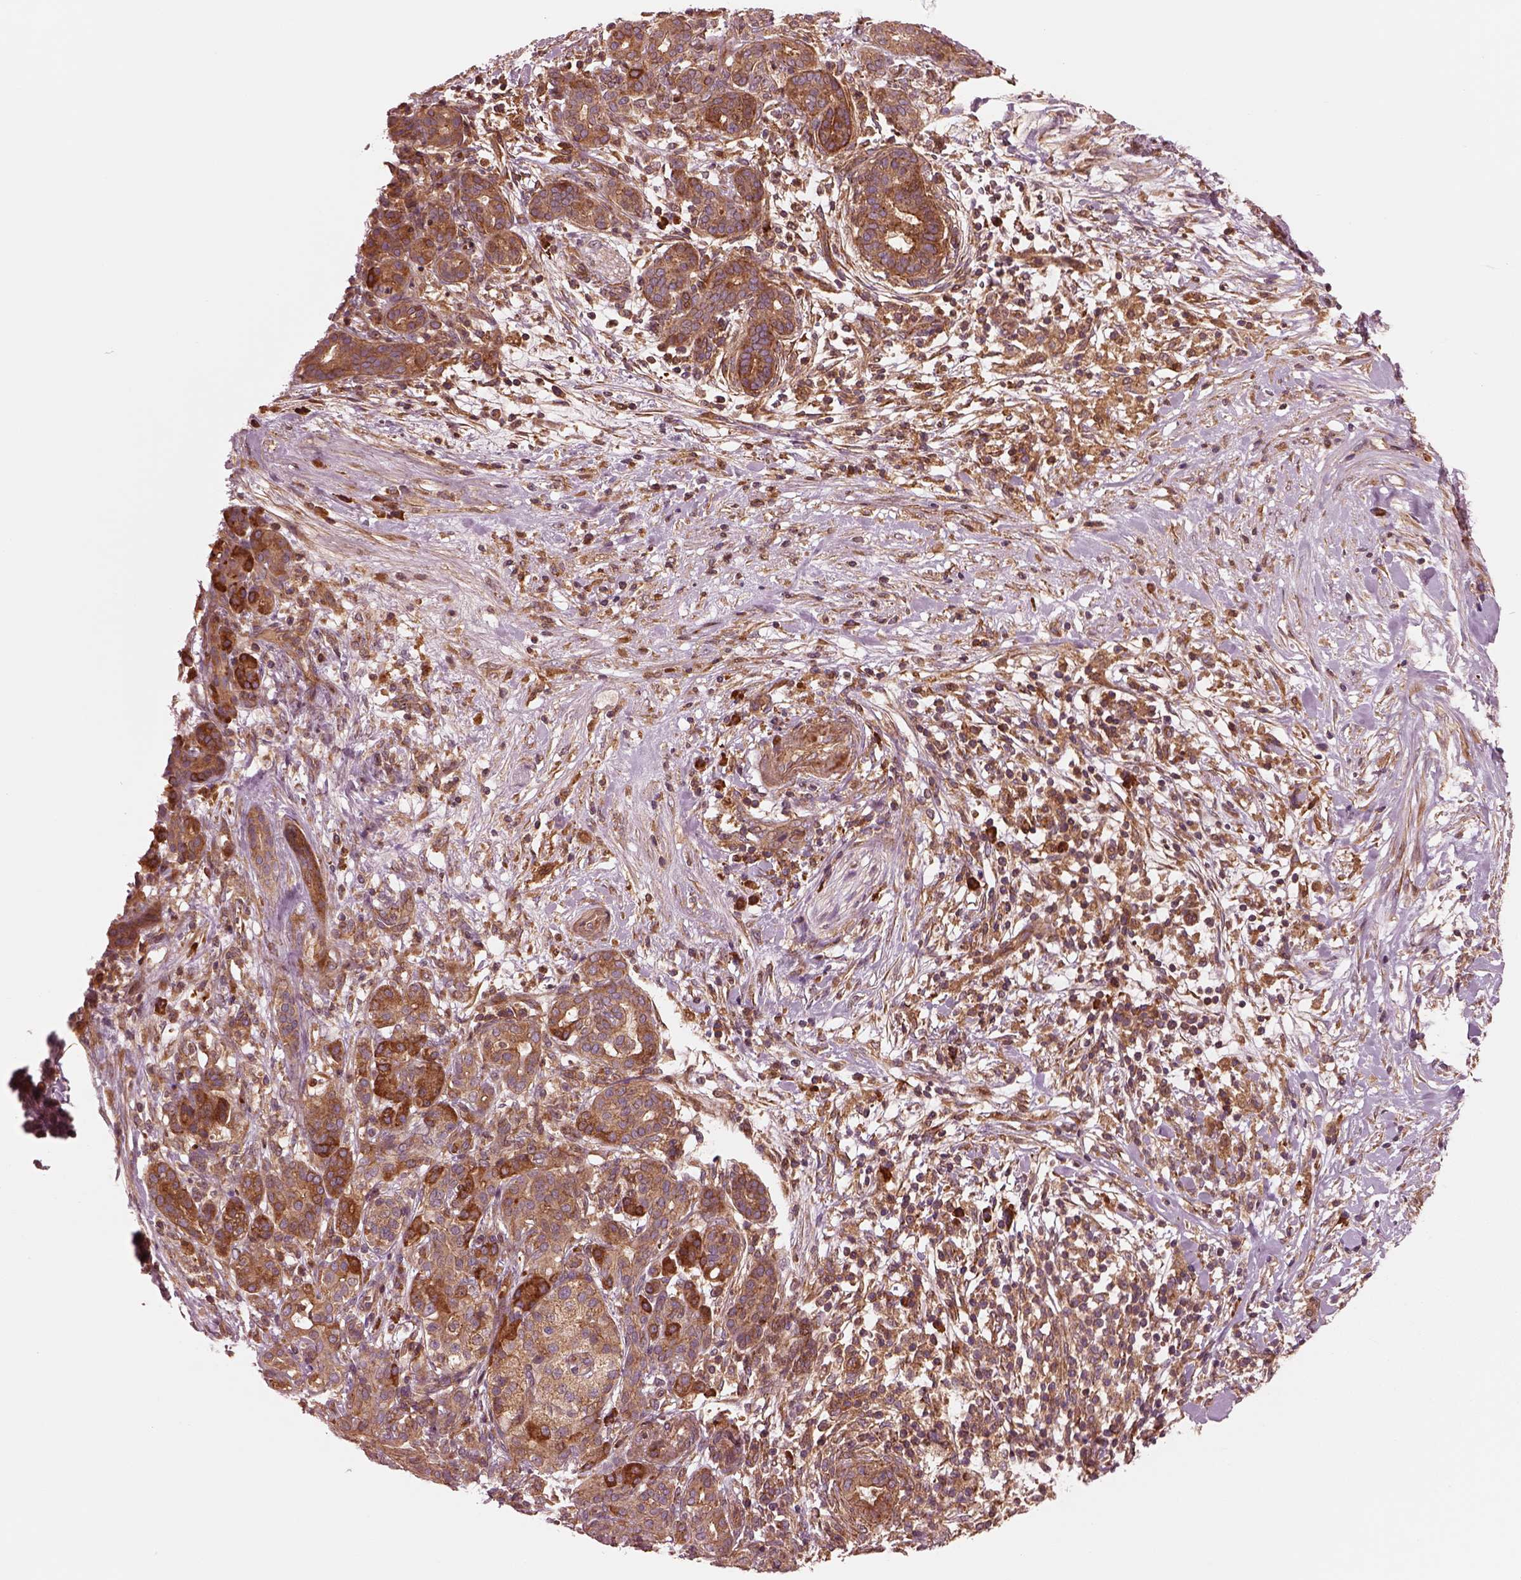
{"staining": {"intensity": "strong", "quantity": "<25%", "location": "cytoplasmic/membranous"}, "tissue": "pancreatic cancer", "cell_type": "Tumor cells", "image_type": "cancer", "snomed": [{"axis": "morphology", "description": "Adenocarcinoma, NOS"}, {"axis": "topography", "description": "Pancreas"}], "caption": "The image demonstrates staining of pancreatic cancer (adenocarcinoma), revealing strong cytoplasmic/membranous protein positivity (brown color) within tumor cells.", "gene": "ASCC2", "patient": {"sex": "male", "age": 44}}